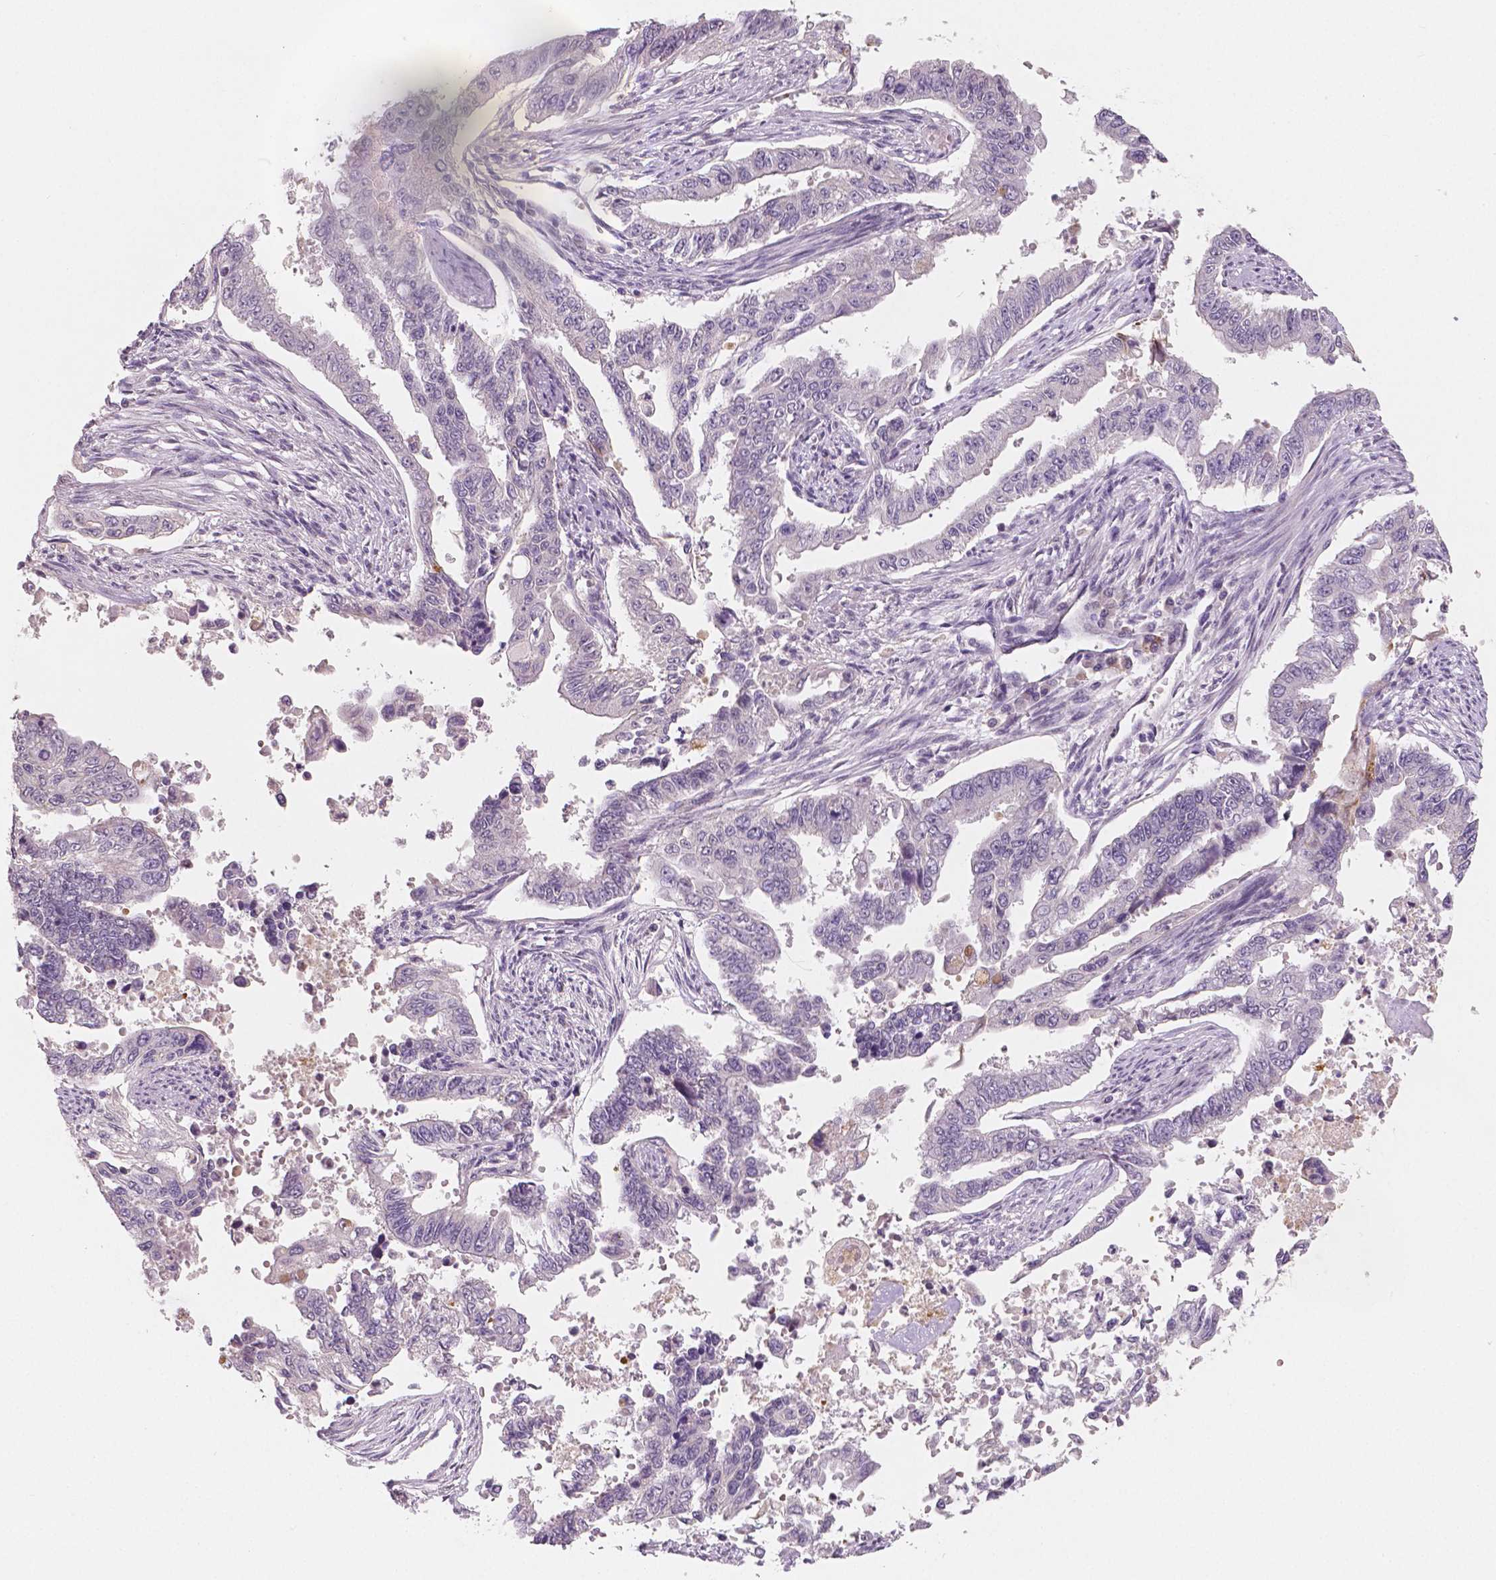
{"staining": {"intensity": "negative", "quantity": "none", "location": "none"}, "tissue": "endometrial cancer", "cell_type": "Tumor cells", "image_type": "cancer", "snomed": [{"axis": "morphology", "description": "Adenocarcinoma, NOS"}, {"axis": "topography", "description": "Uterus"}], "caption": "The photomicrograph reveals no staining of tumor cells in endometrial cancer (adenocarcinoma).", "gene": "APOA4", "patient": {"sex": "female", "age": 59}}